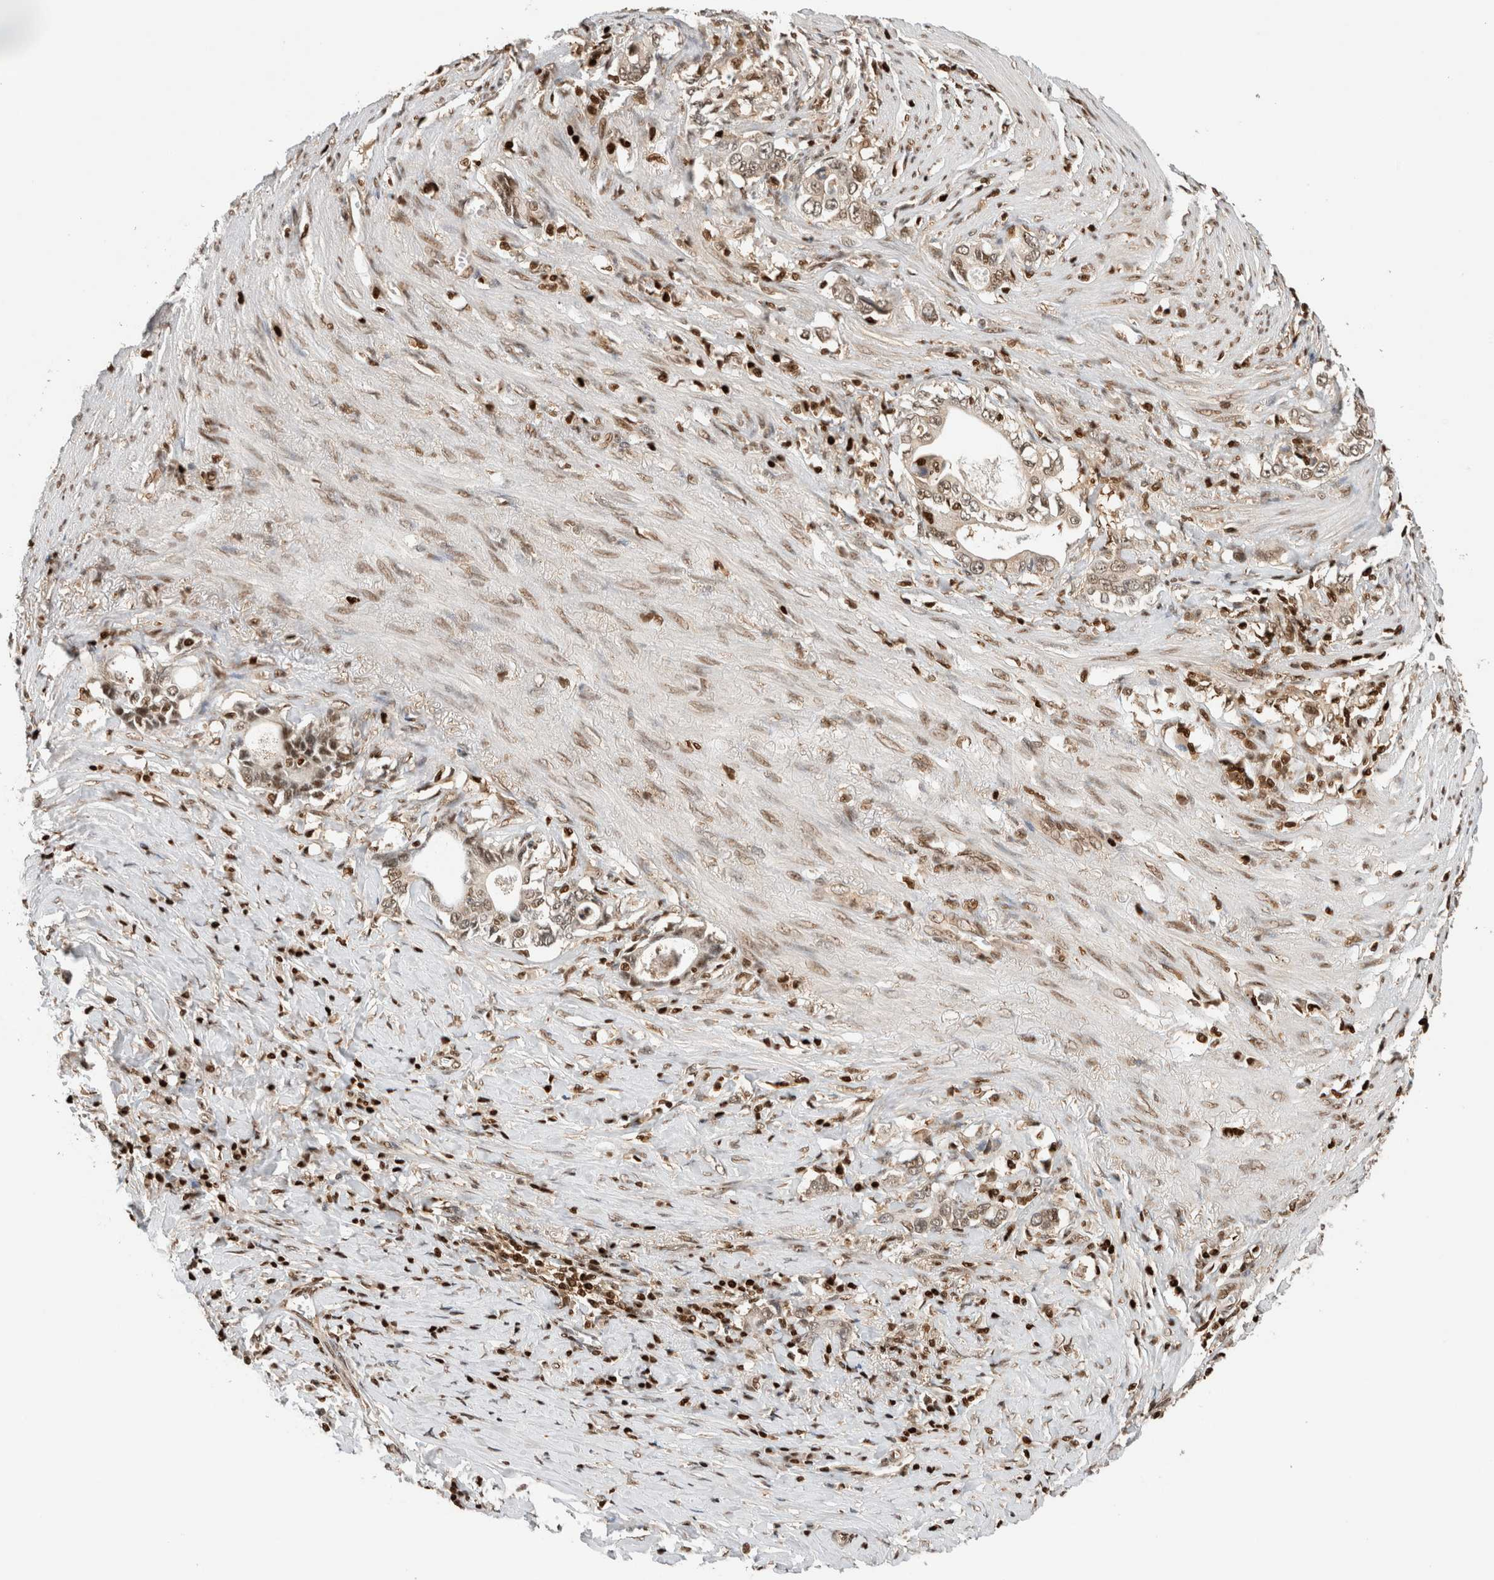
{"staining": {"intensity": "moderate", "quantity": ">75%", "location": "nuclear"}, "tissue": "stomach cancer", "cell_type": "Tumor cells", "image_type": "cancer", "snomed": [{"axis": "morphology", "description": "Adenocarcinoma, NOS"}, {"axis": "topography", "description": "Stomach, lower"}], "caption": "Stomach cancer stained for a protein (brown) reveals moderate nuclear positive positivity in about >75% of tumor cells.", "gene": "SNRNP40", "patient": {"sex": "female", "age": 72}}